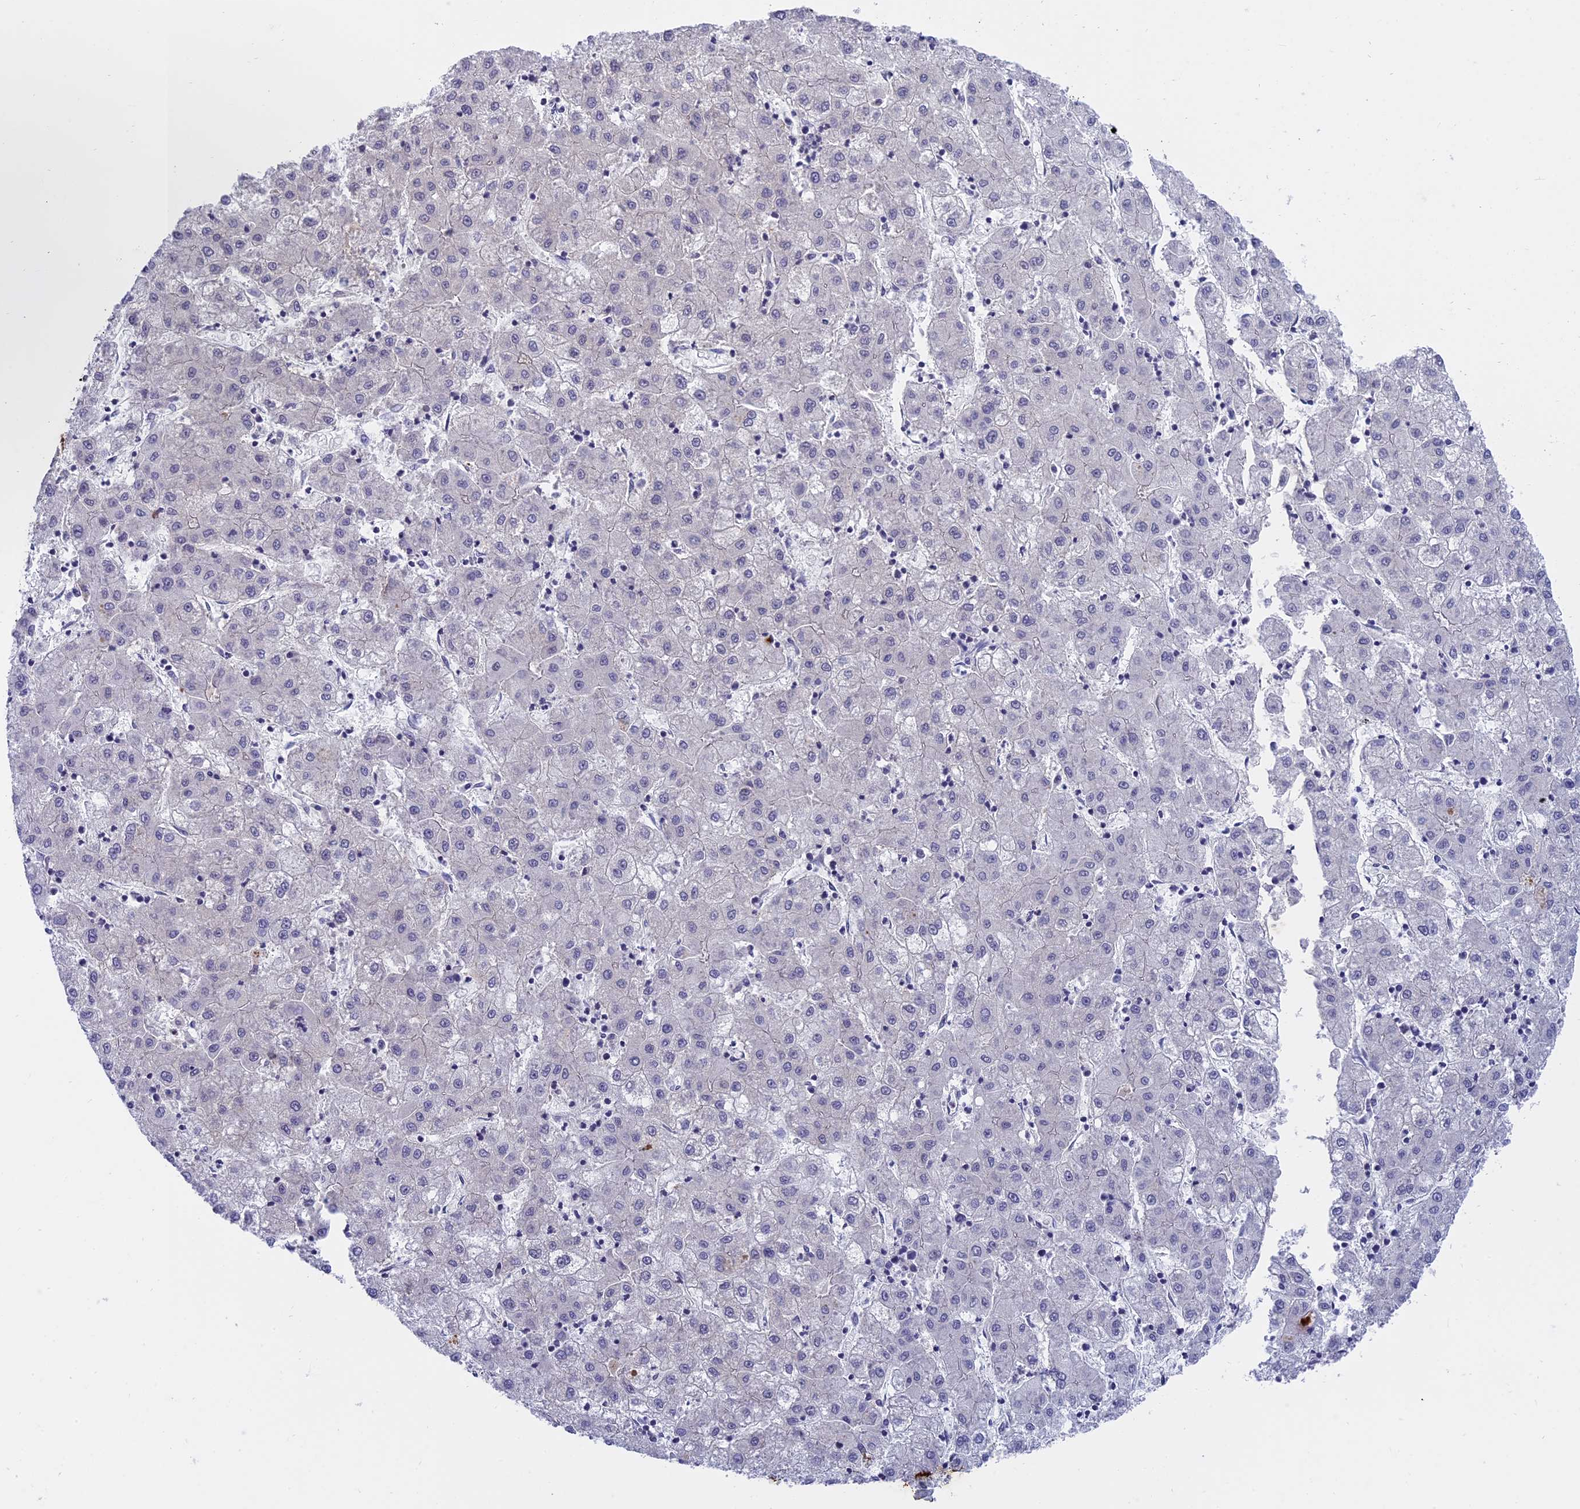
{"staining": {"intensity": "negative", "quantity": "none", "location": "none"}, "tissue": "liver cancer", "cell_type": "Tumor cells", "image_type": "cancer", "snomed": [{"axis": "morphology", "description": "Carcinoma, Hepatocellular, NOS"}, {"axis": "topography", "description": "Liver"}], "caption": "A photomicrograph of liver hepatocellular carcinoma stained for a protein exhibits no brown staining in tumor cells. Nuclei are stained in blue.", "gene": "PYGO1", "patient": {"sex": "male", "age": 72}}